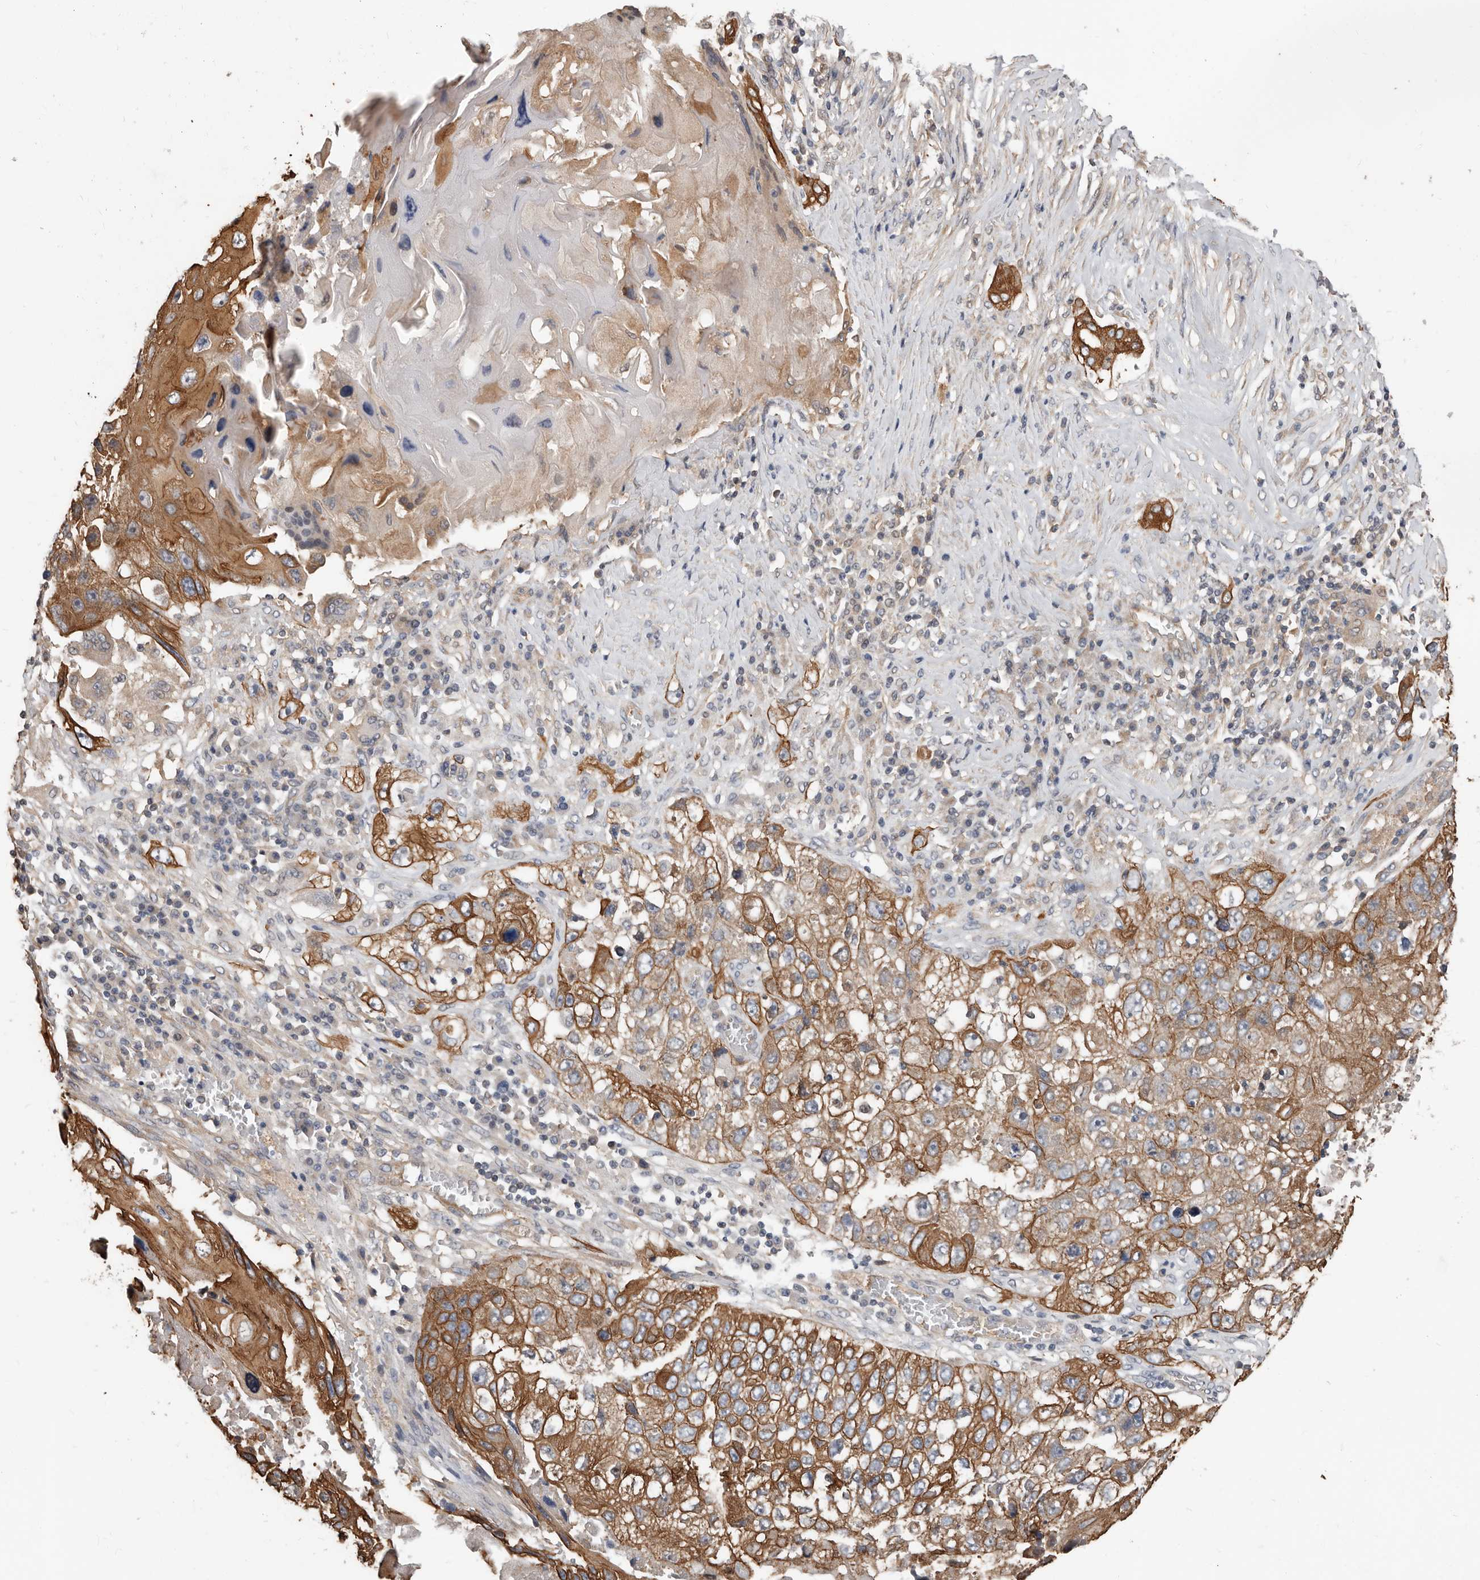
{"staining": {"intensity": "moderate", "quantity": ">75%", "location": "cytoplasmic/membranous"}, "tissue": "lung cancer", "cell_type": "Tumor cells", "image_type": "cancer", "snomed": [{"axis": "morphology", "description": "Squamous cell carcinoma, NOS"}, {"axis": "topography", "description": "Lung"}], "caption": "About >75% of tumor cells in lung cancer (squamous cell carcinoma) demonstrate moderate cytoplasmic/membranous protein expression as visualized by brown immunohistochemical staining.", "gene": "MRPL18", "patient": {"sex": "male", "age": 61}}